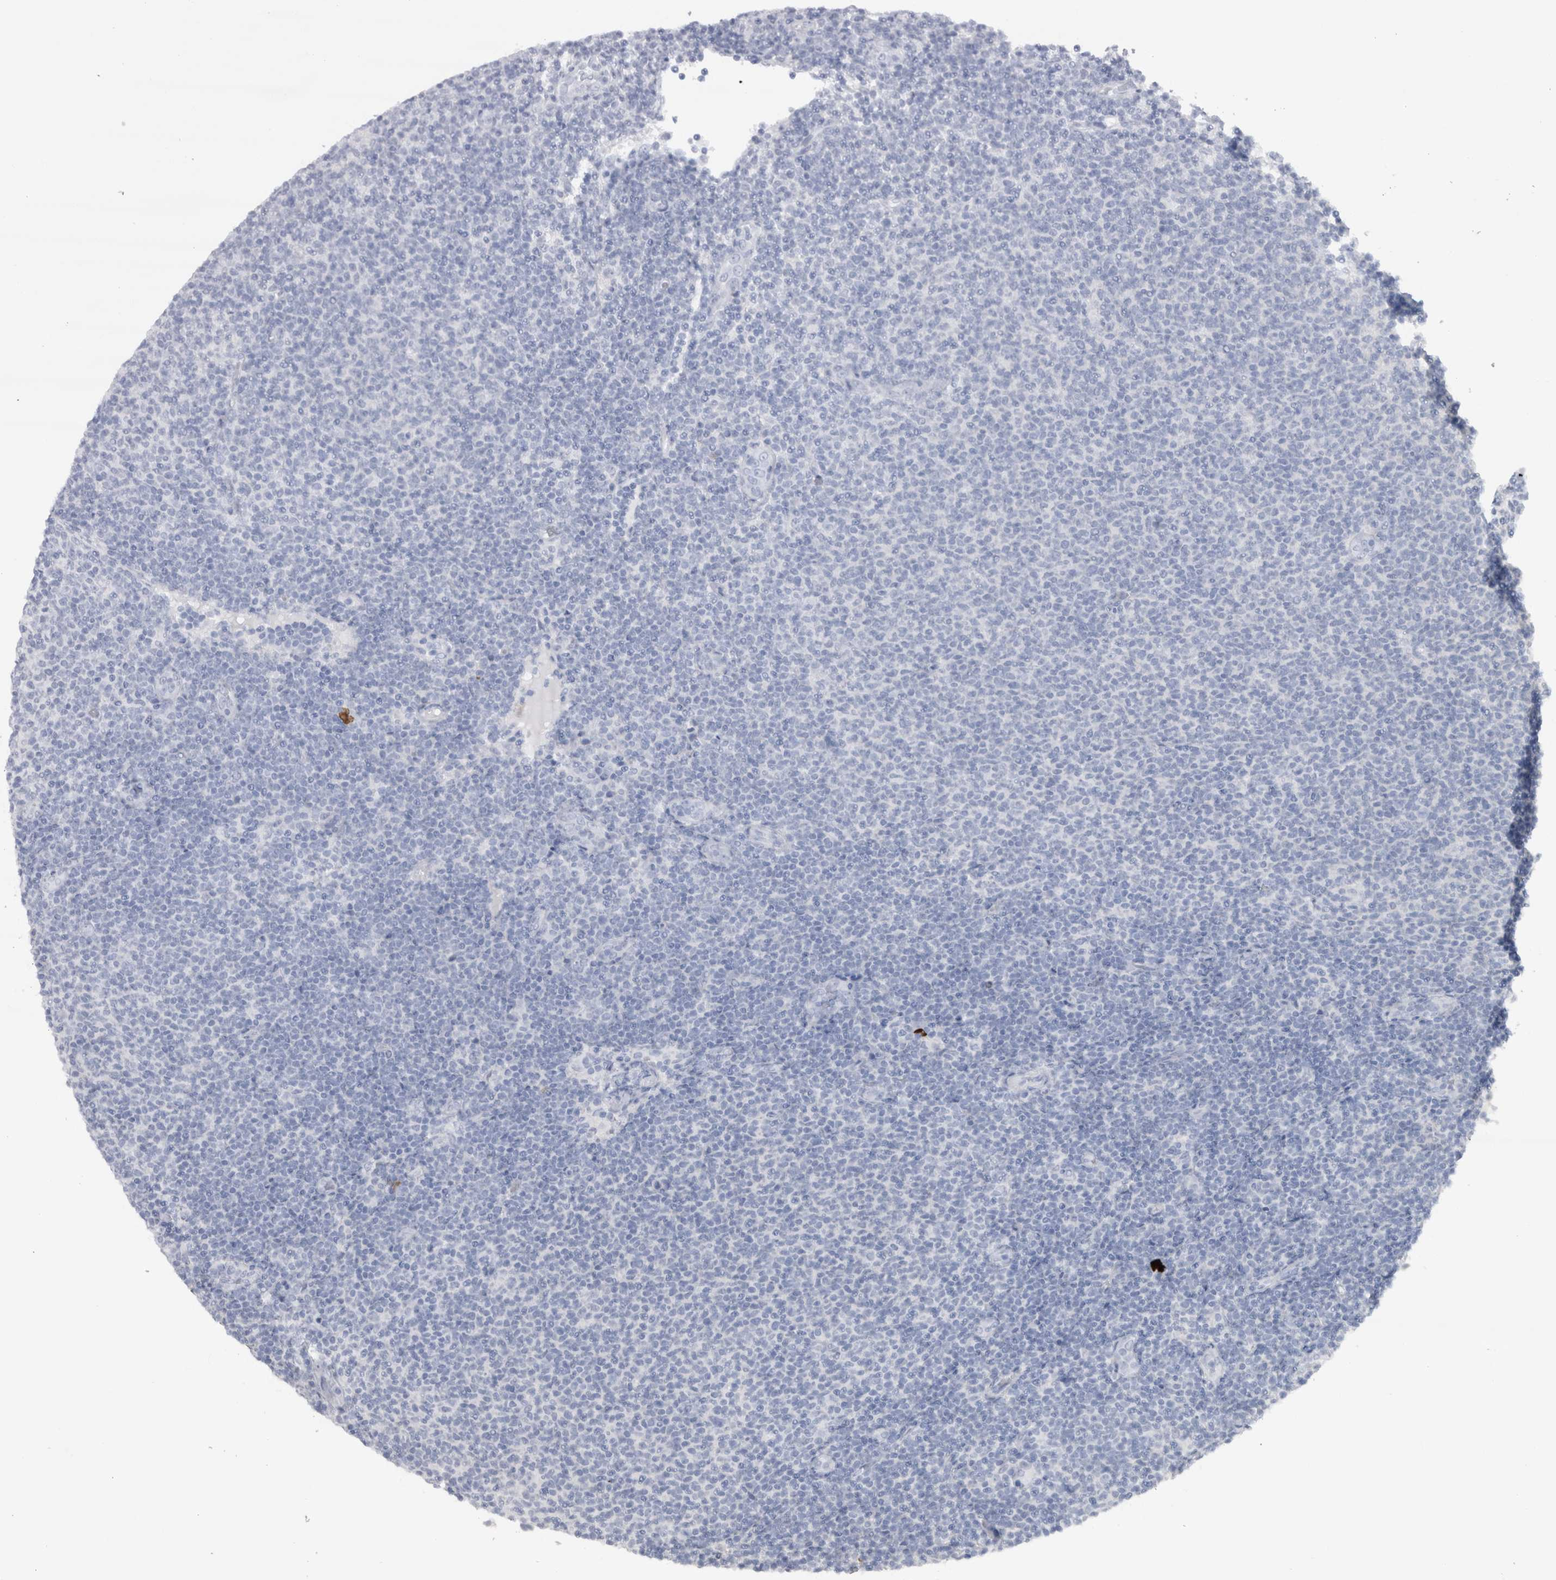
{"staining": {"intensity": "negative", "quantity": "none", "location": "none"}, "tissue": "lymphoma", "cell_type": "Tumor cells", "image_type": "cancer", "snomed": [{"axis": "morphology", "description": "Malignant lymphoma, non-Hodgkin's type, Low grade"}, {"axis": "topography", "description": "Lymph node"}], "caption": "Malignant lymphoma, non-Hodgkin's type (low-grade) was stained to show a protein in brown. There is no significant positivity in tumor cells. (Brightfield microscopy of DAB immunohistochemistry (IHC) at high magnification).", "gene": "CDH17", "patient": {"sex": "male", "age": 66}}